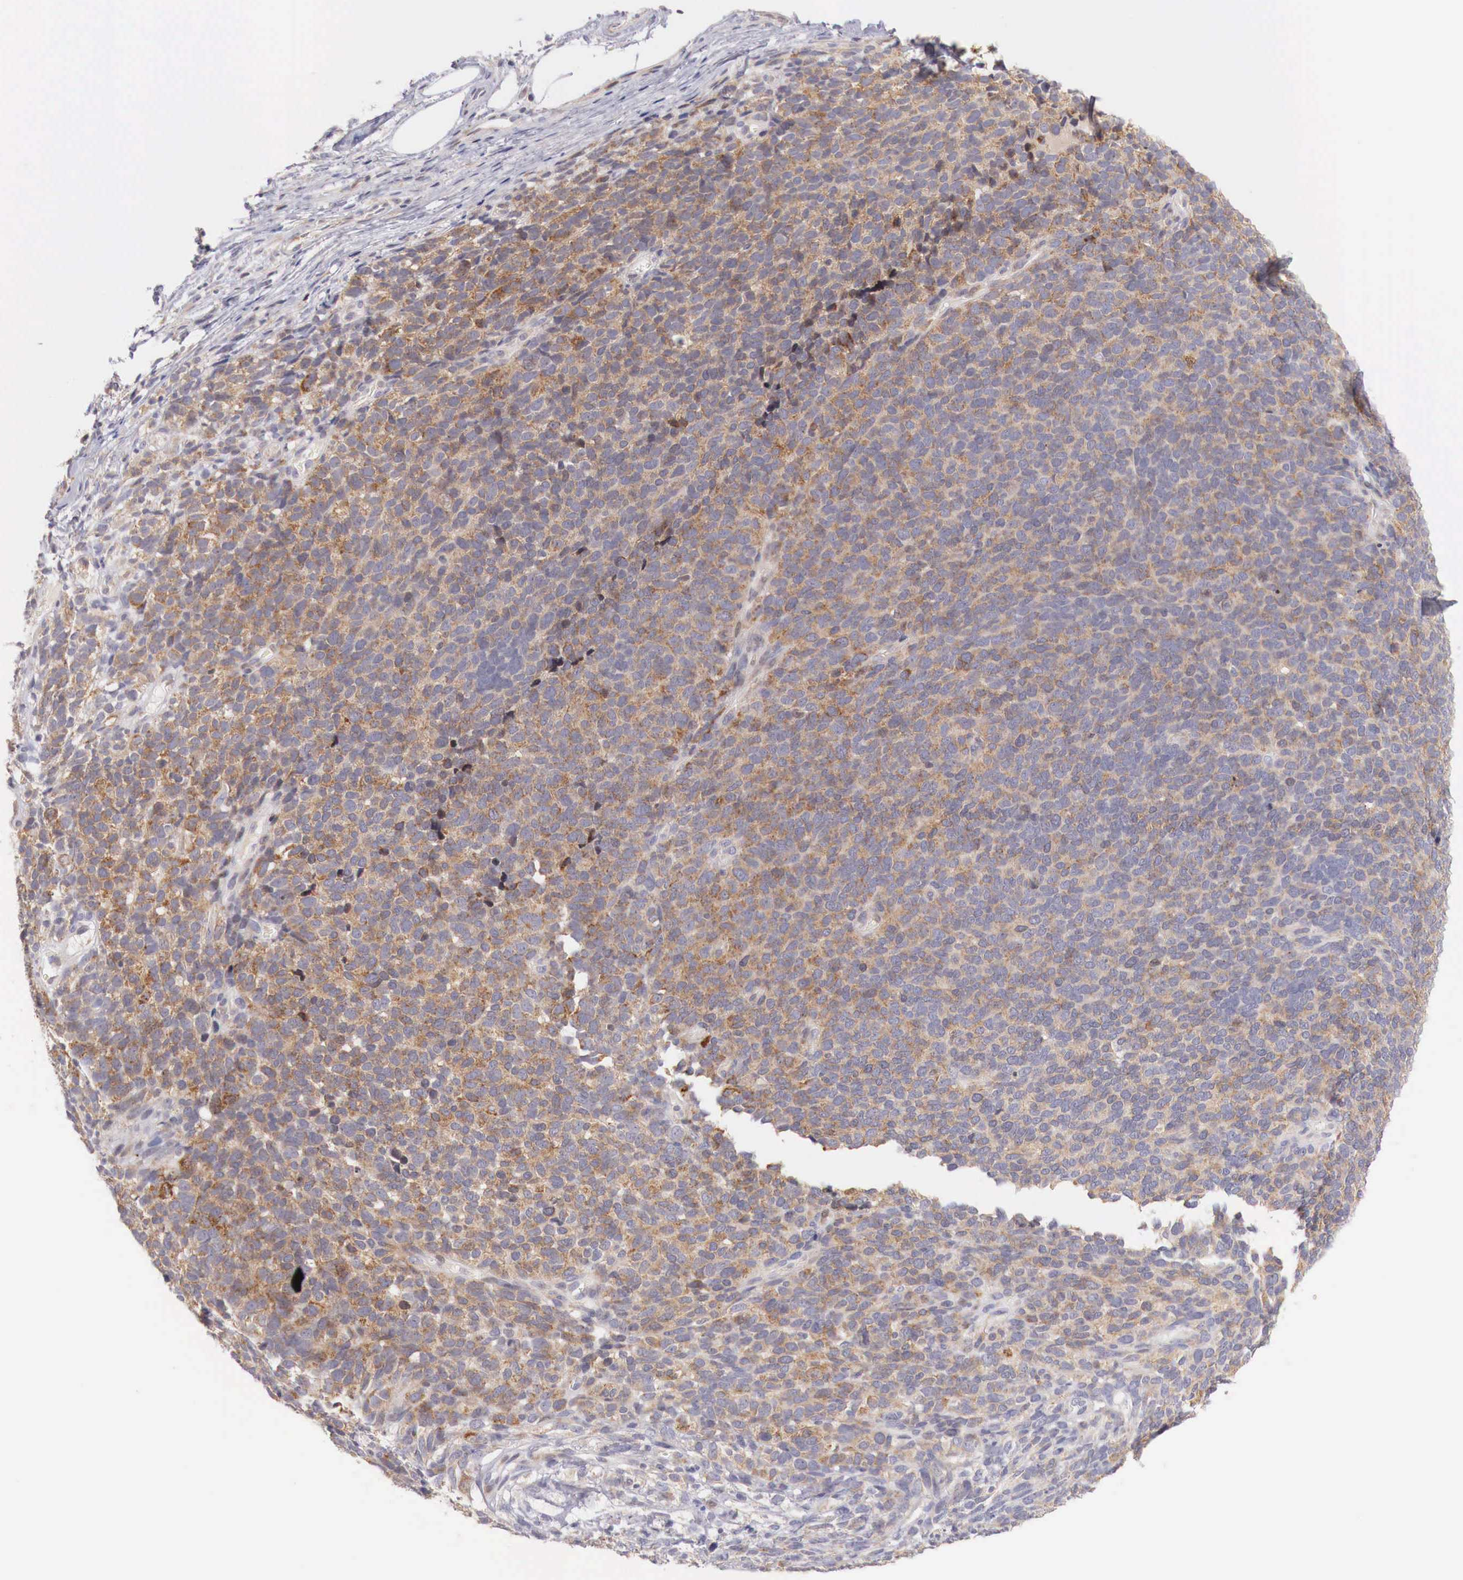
{"staining": {"intensity": "moderate", "quantity": ">75%", "location": "cytoplasmic/membranous"}, "tissue": "melanoma", "cell_type": "Tumor cells", "image_type": "cancer", "snomed": [{"axis": "morphology", "description": "Malignant melanoma, NOS"}, {"axis": "topography", "description": "Skin"}], "caption": "Human melanoma stained for a protein (brown) displays moderate cytoplasmic/membranous positive staining in approximately >75% of tumor cells.", "gene": "CLCN5", "patient": {"sex": "female", "age": 85}}